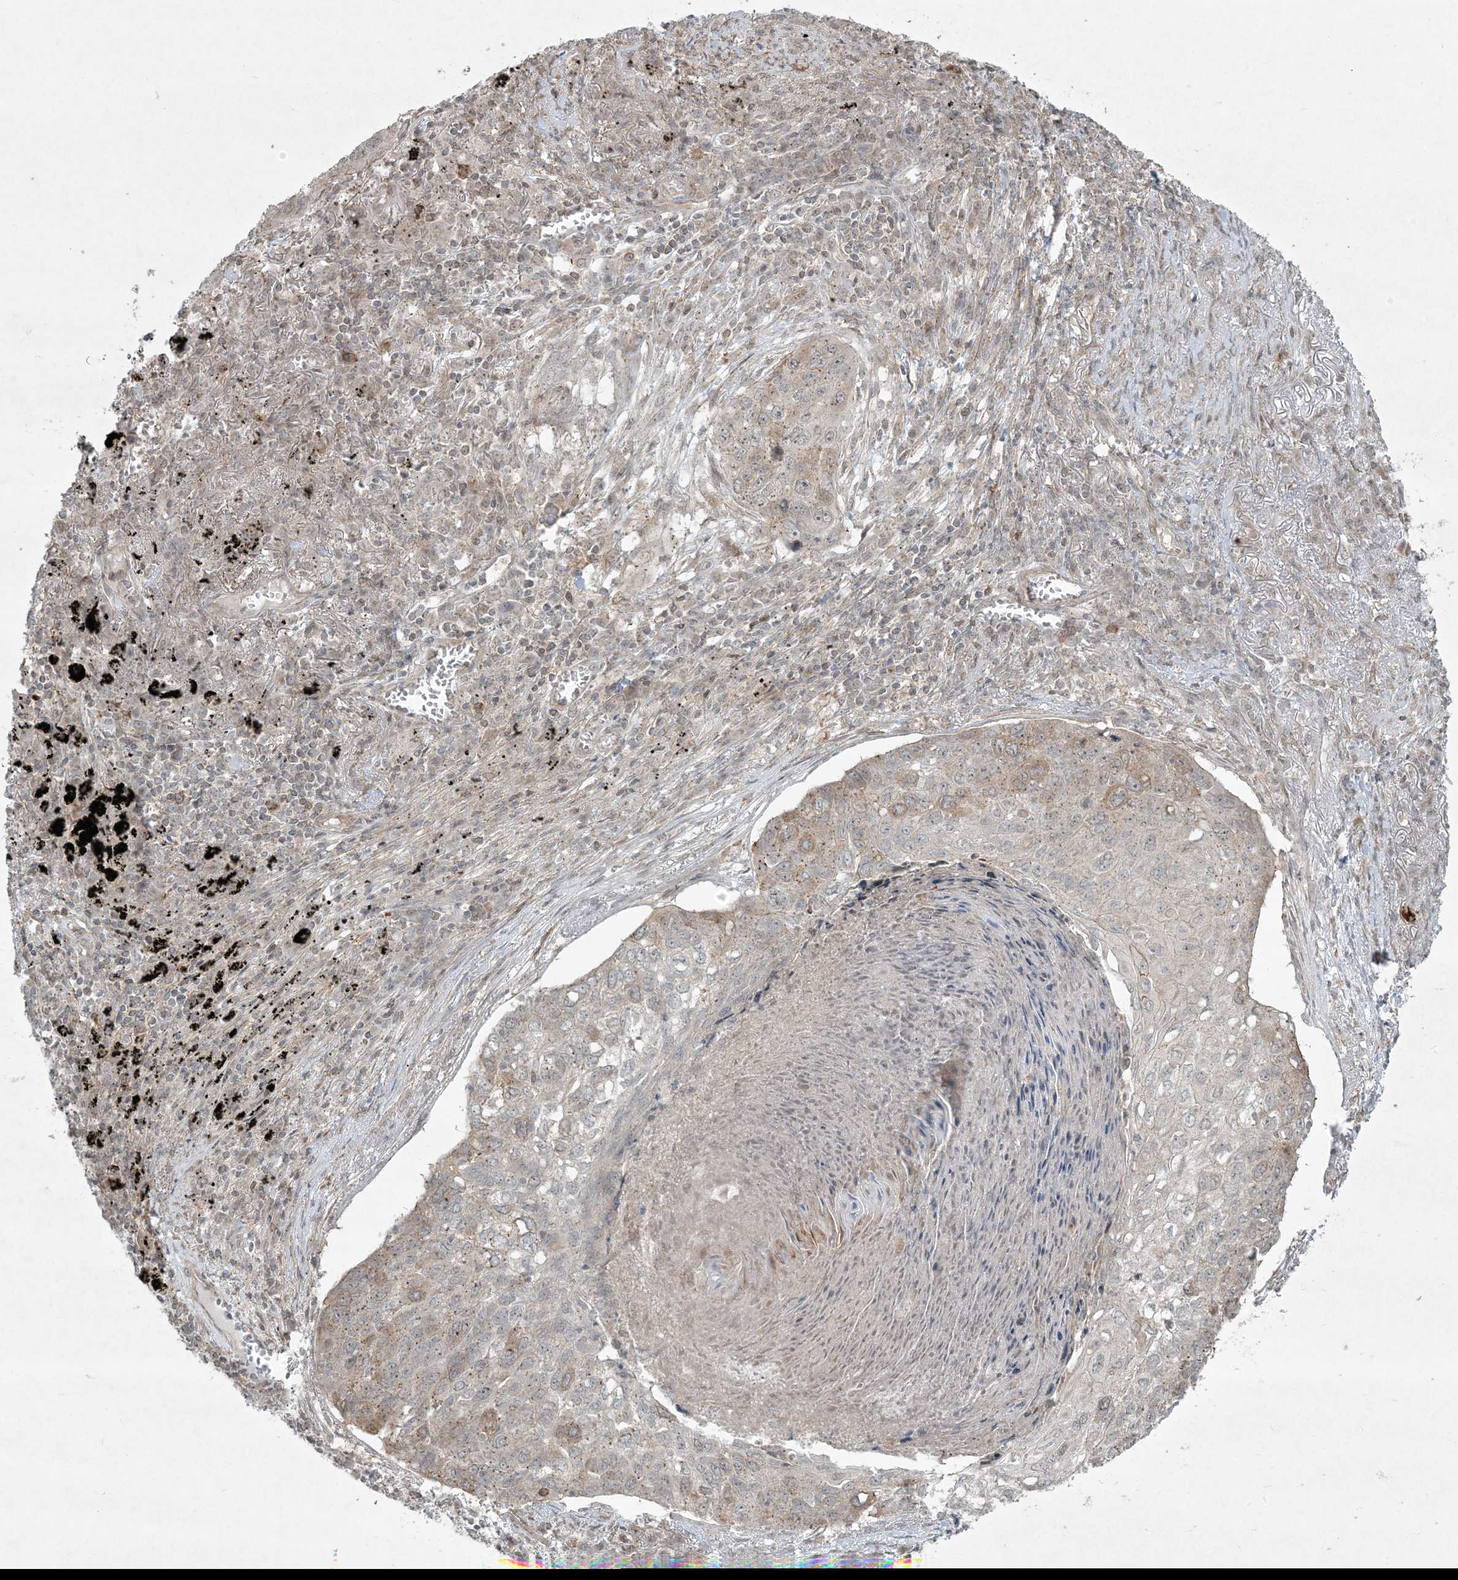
{"staining": {"intensity": "weak", "quantity": "<25%", "location": "cytoplasmic/membranous"}, "tissue": "lung cancer", "cell_type": "Tumor cells", "image_type": "cancer", "snomed": [{"axis": "morphology", "description": "Squamous cell carcinoma, NOS"}, {"axis": "topography", "description": "Lung"}], "caption": "DAB (3,3'-diaminobenzidine) immunohistochemical staining of lung squamous cell carcinoma displays no significant positivity in tumor cells.", "gene": "ZNF263", "patient": {"sex": "female", "age": 63}}